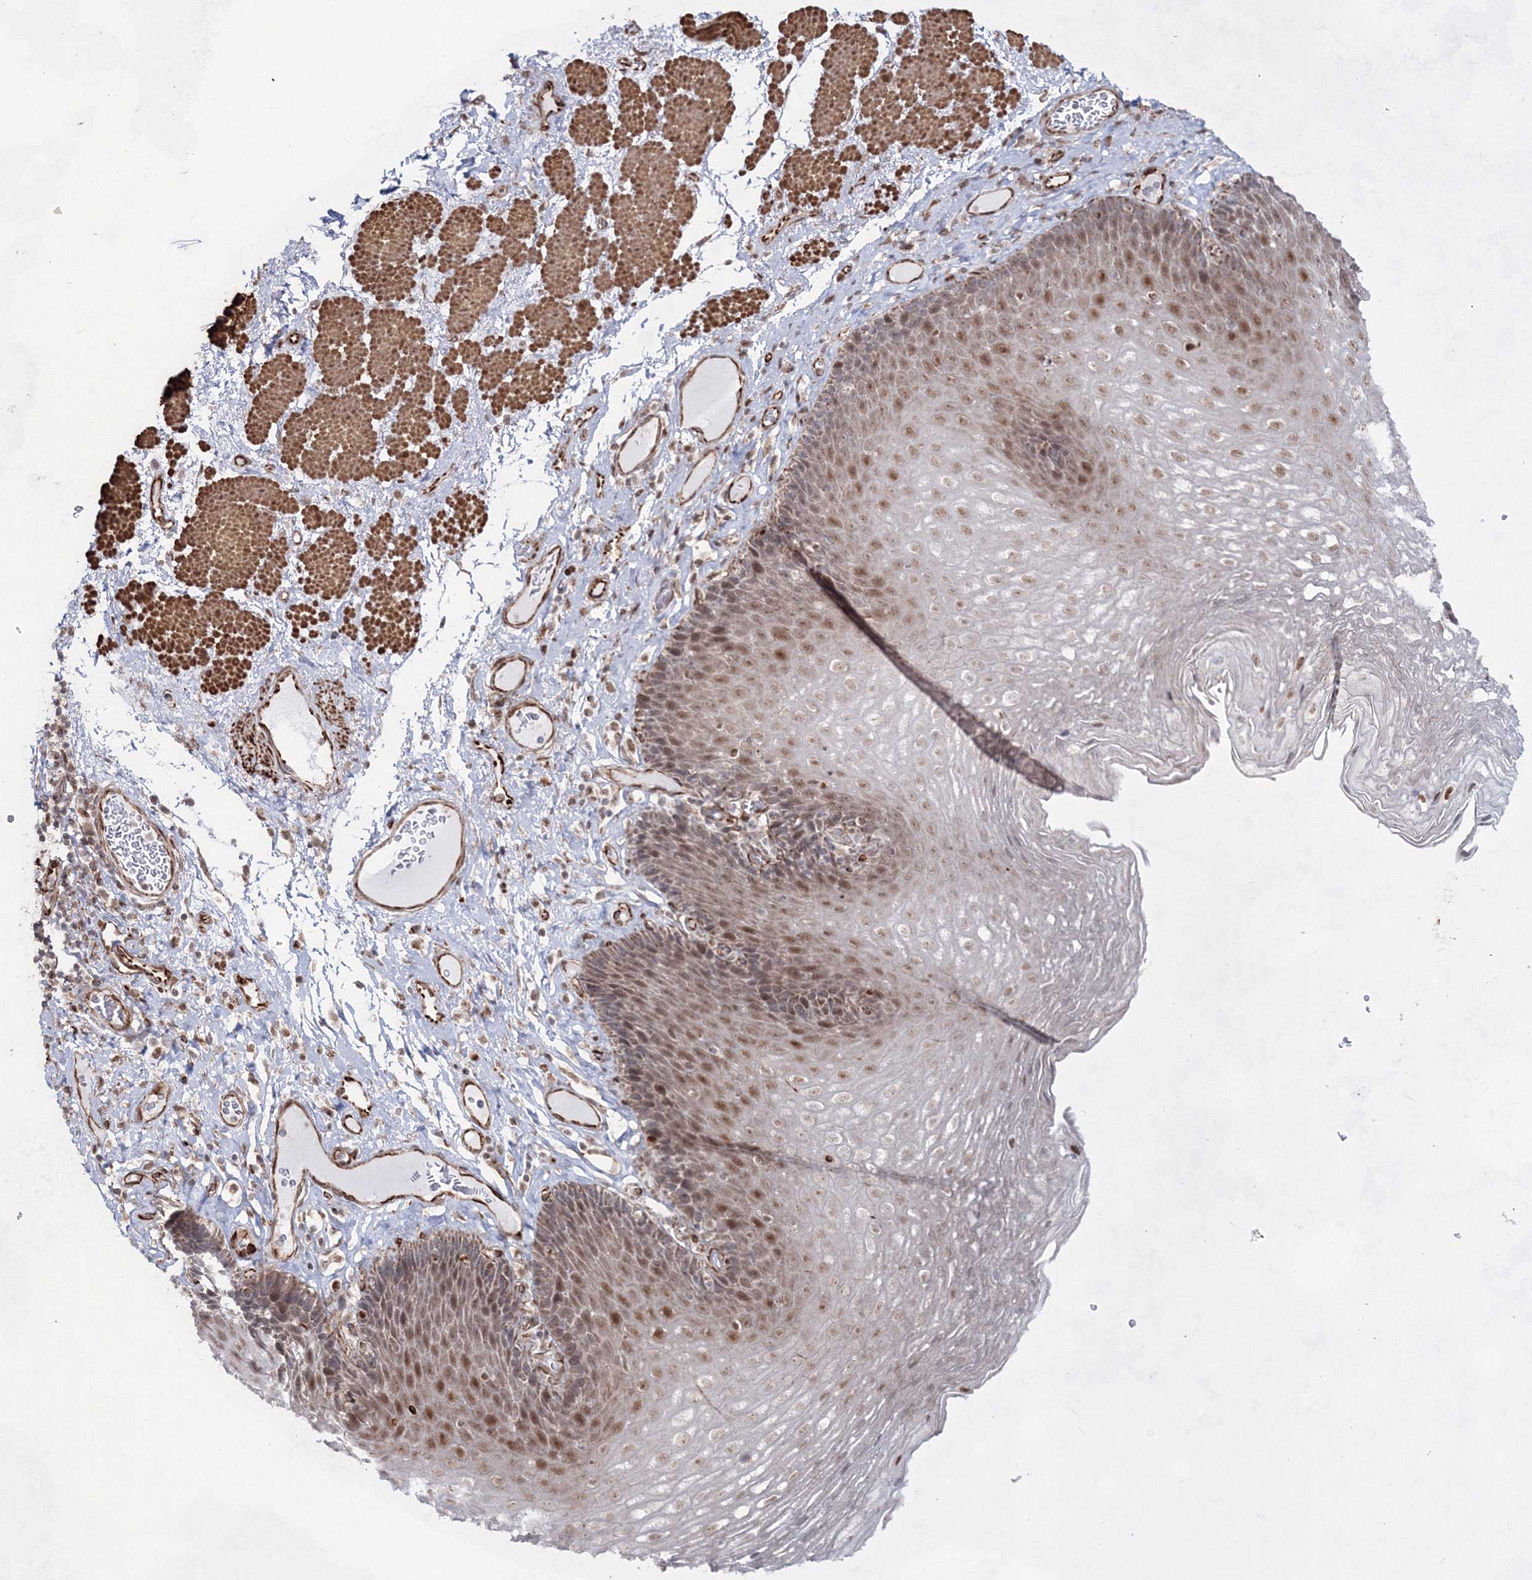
{"staining": {"intensity": "moderate", "quantity": ">75%", "location": "cytoplasmic/membranous,nuclear"}, "tissue": "esophagus", "cell_type": "Squamous epithelial cells", "image_type": "normal", "snomed": [{"axis": "morphology", "description": "Normal tissue, NOS"}, {"axis": "topography", "description": "Esophagus"}], "caption": "An immunohistochemistry histopathology image of normal tissue is shown. Protein staining in brown shows moderate cytoplasmic/membranous,nuclear positivity in esophagus within squamous epithelial cells.", "gene": "SNIP1", "patient": {"sex": "female", "age": 66}}